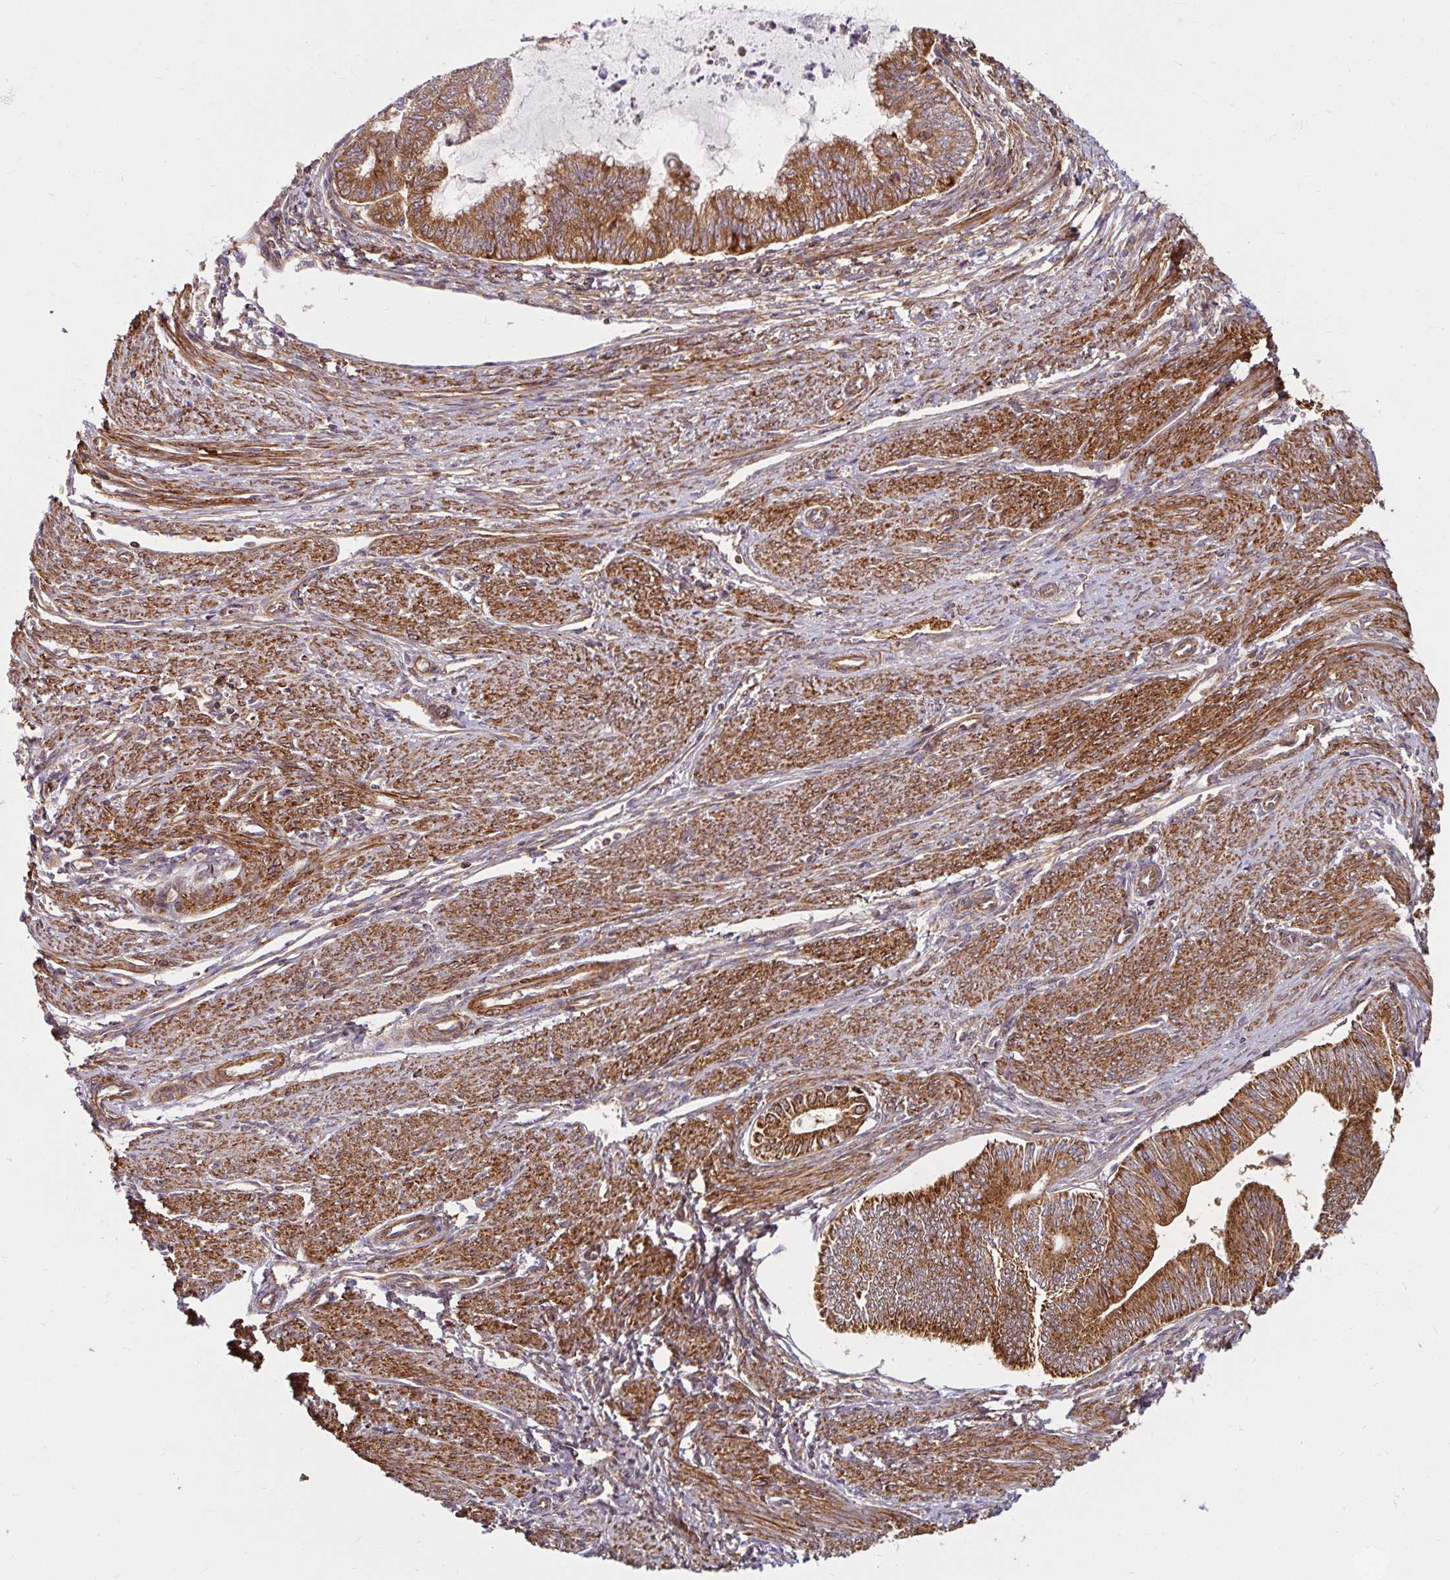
{"staining": {"intensity": "moderate", "quantity": ">75%", "location": "cytoplasmic/membranous"}, "tissue": "endometrial cancer", "cell_type": "Tumor cells", "image_type": "cancer", "snomed": [{"axis": "morphology", "description": "Adenocarcinoma, NOS"}, {"axis": "topography", "description": "Endometrium"}], "caption": "The image shows a brown stain indicating the presence of a protein in the cytoplasmic/membranous of tumor cells in adenocarcinoma (endometrial).", "gene": "BTF3", "patient": {"sex": "female", "age": 79}}